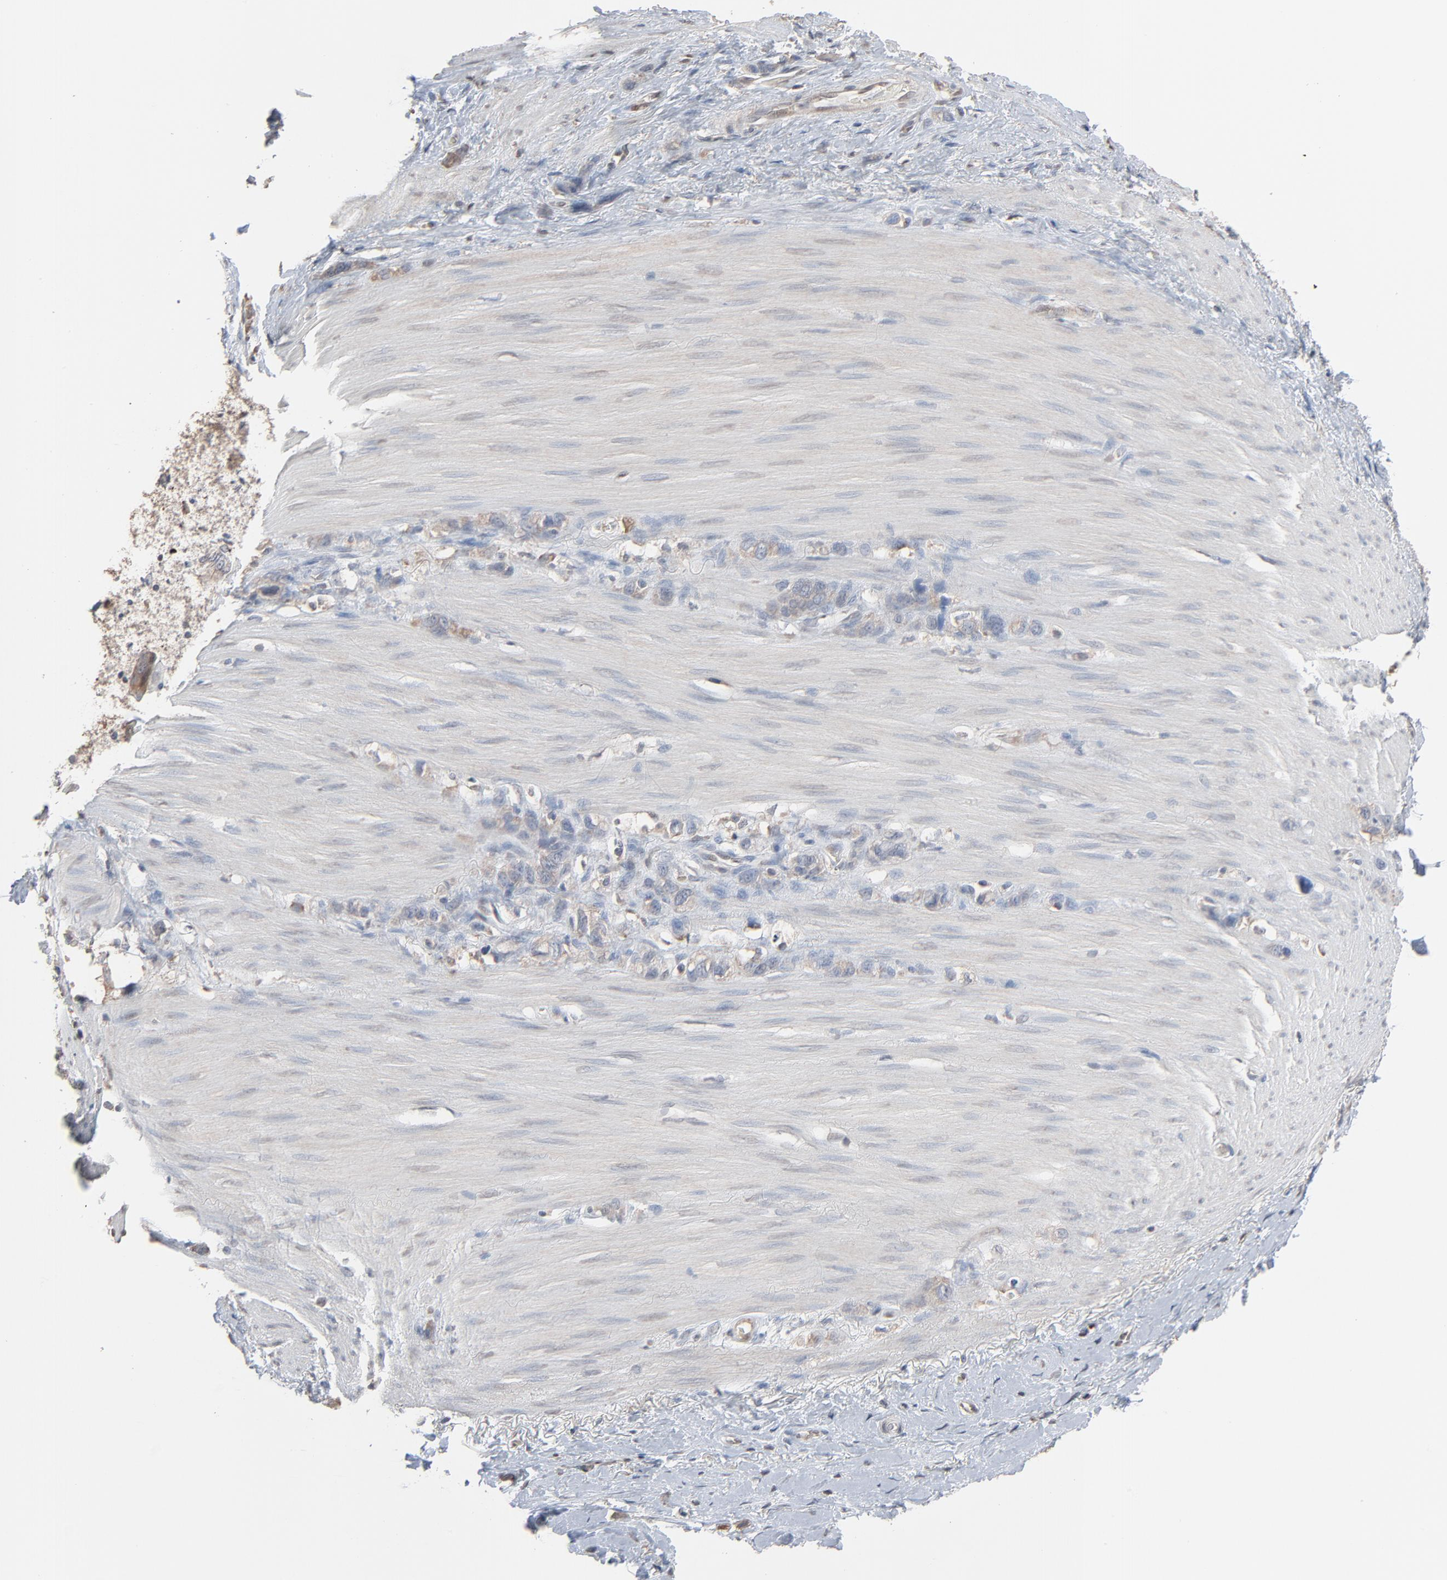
{"staining": {"intensity": "weak", "quantity": "25%-75%", "location": "cytoplasmic/membranous"}, "tissue": "stomach cancer", "cell_type": "Tumor cells", "image_type": "cancer", "snomed": [{"axis": "morphology", "description": "Normal tissue, NOS"}, {"axis": "morphology", "description": "Adenocarcinoma, NOS"}, {"axis": "morphology", "description": "Adenocarcinoma, High grade"}, {"axis": "topography", "description": "Stomach, upper"}, {"axis": "topography", "description": "Stomach"}], "caption": "There is low levels of weak cytoplasmic/membranous staining in tumor cells of stomach cancer, as demonstrated by immunohistochemical staining (brown color).", "gene": "CCT5", "patient": {"sex": "female", "age": 65}}